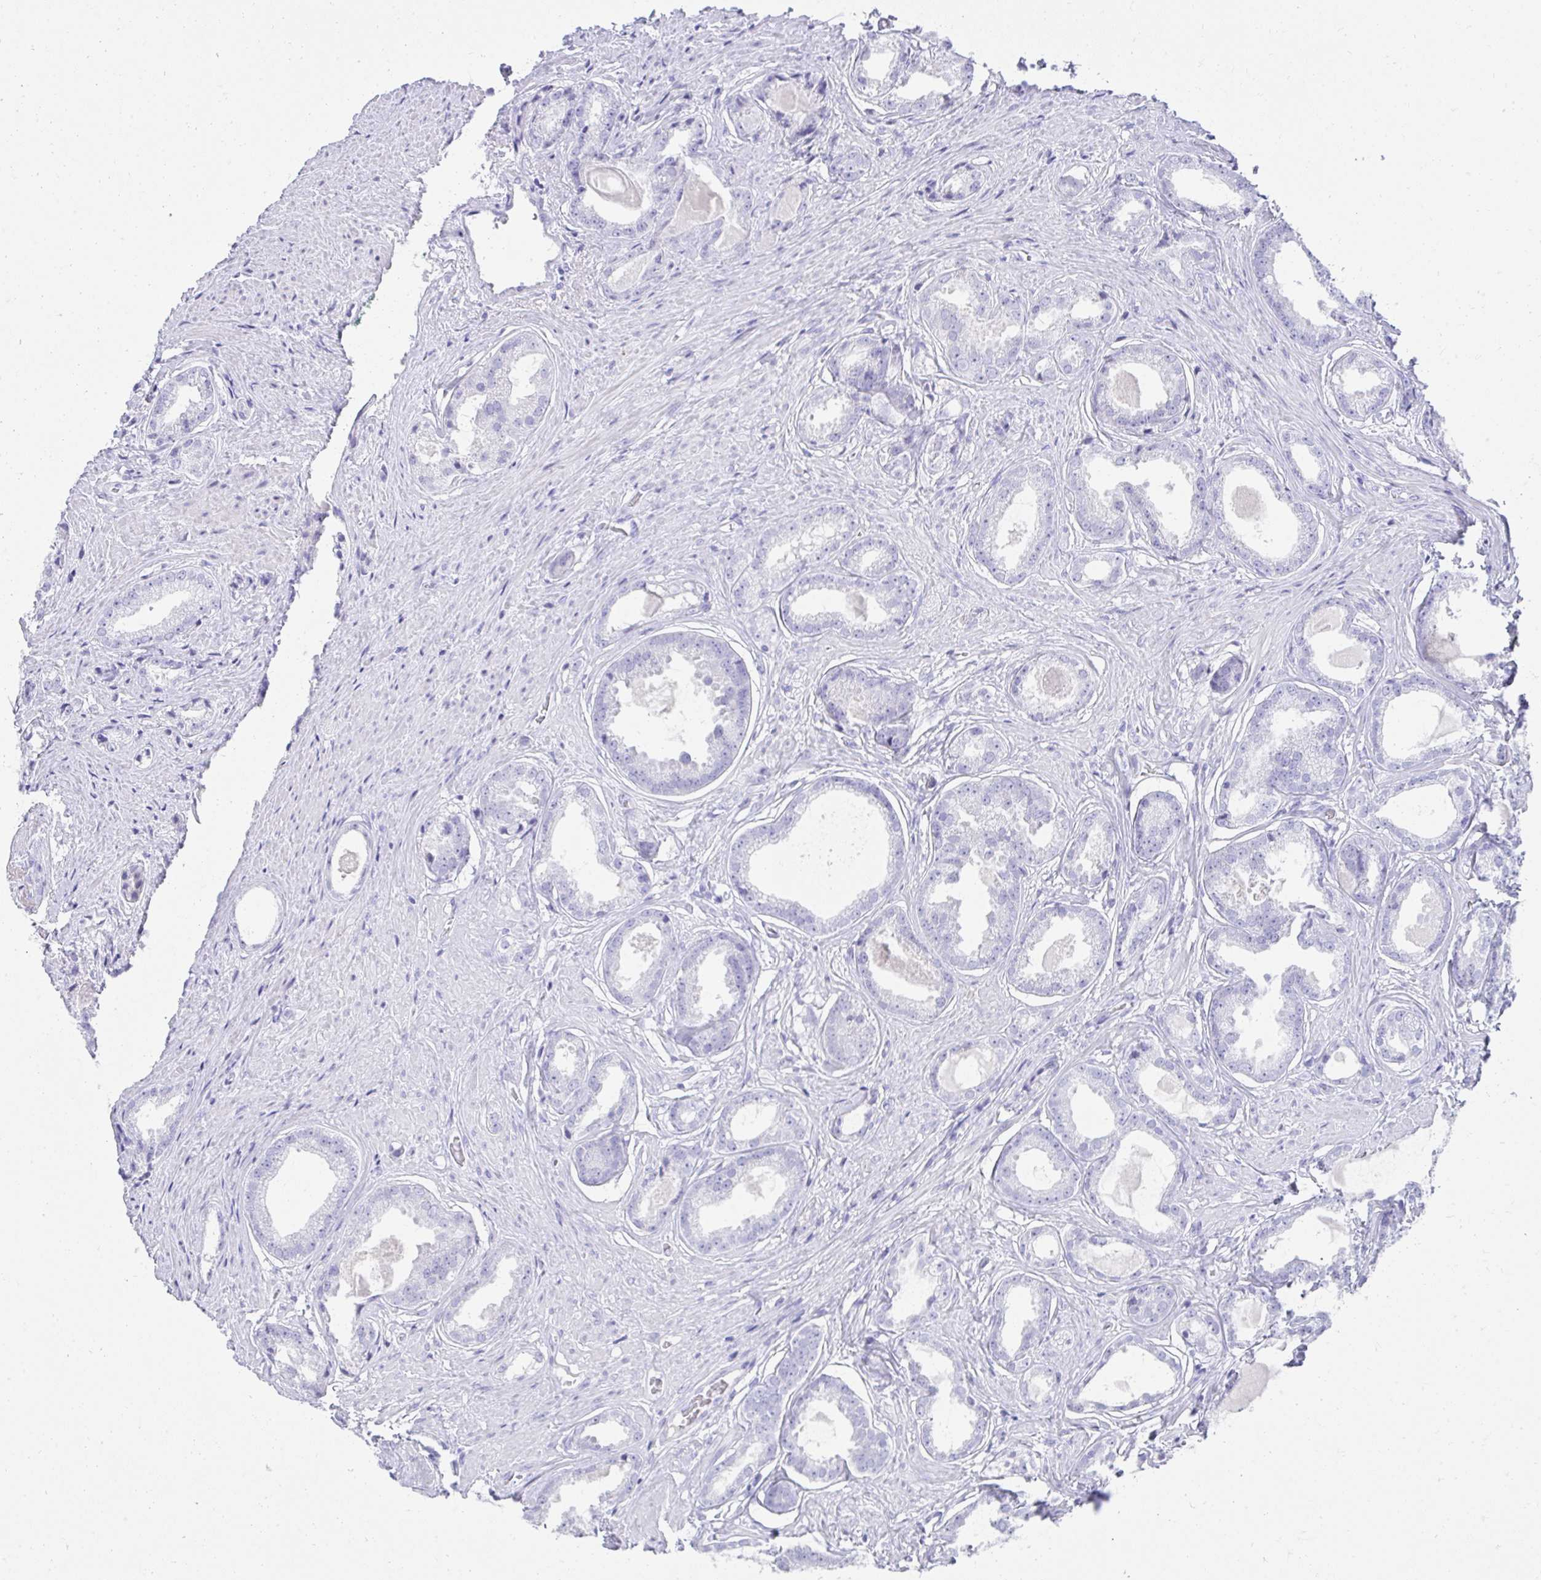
{"staining": {"intensity": "negative", "quantity": "none", "location": "none"}, "tissue": "prostate cancer", "cell_type": "Tumor cells", "image_type": "cancer", "snomed": [{"axis": "morphology", "description": "Adenocarcinoma, Low grade"}, {"axis": "topography", "description": "Prostate"}], "caption": "A histopathology image of low-grade adenocarcinoma (prostate) stained for a protein displays no brown staining in tumor cells. (DAB IHC, high magnification).", "gene": "TNNT1", "patient": {"sex": "male", "age": 65}}